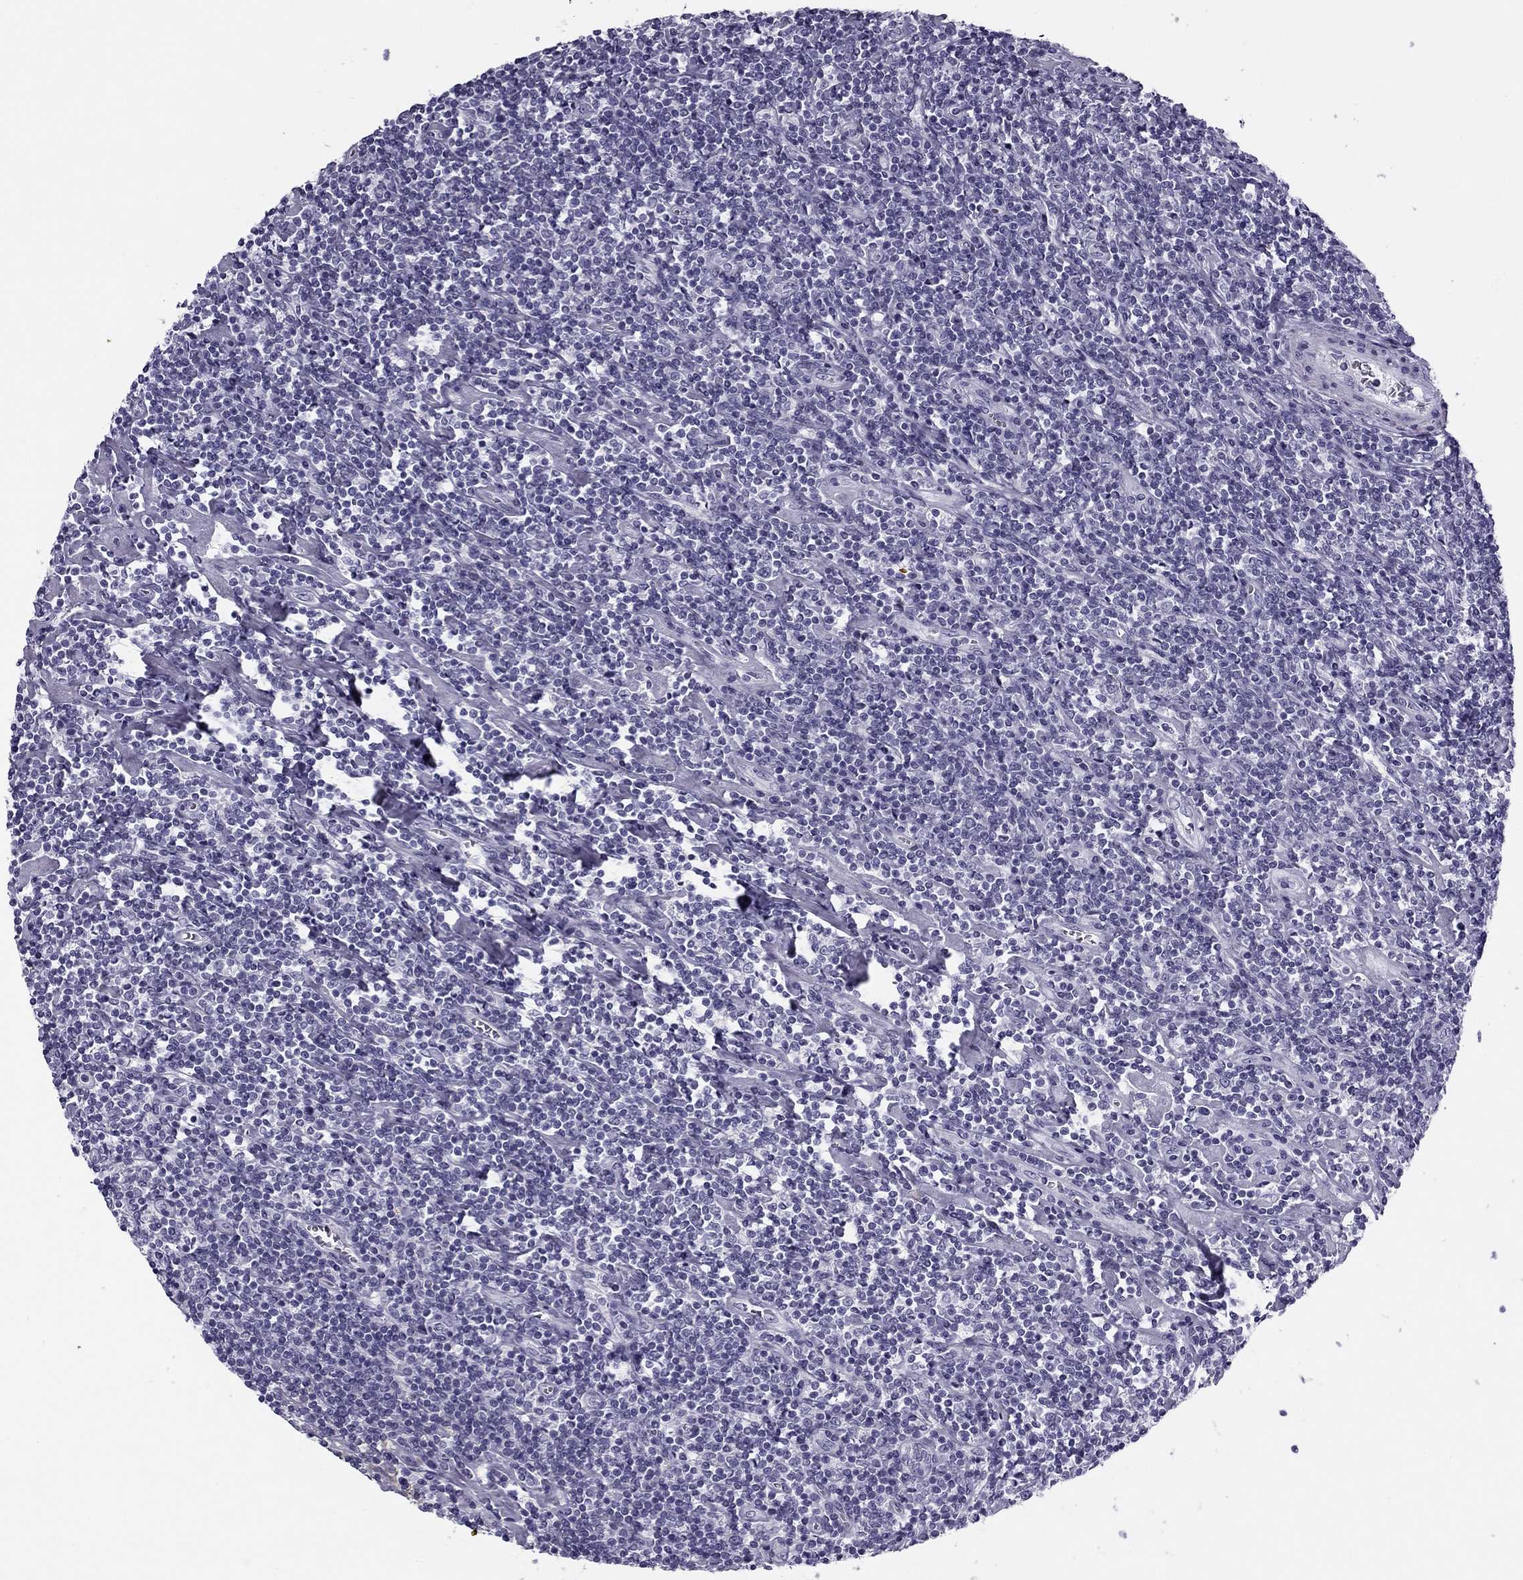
{"staining": {"intensity": "negative", "quantity": "none", "location": "none"}, "tissue": "lymphoma", "cell_type": "Tumor cells", "image_type": "cancer", "snomed": [{"axis": "morphology", "description": "Hodgkin's disease, NOS"}, {"axis": "topography", "description": "Lymph node"}], "caption": "The IHC micrograph has no significant positivity in tumor cells of Hodgkin's disease tissue.", "gene": "MC5R", "patient": {"sex": "male", "age": 40}}